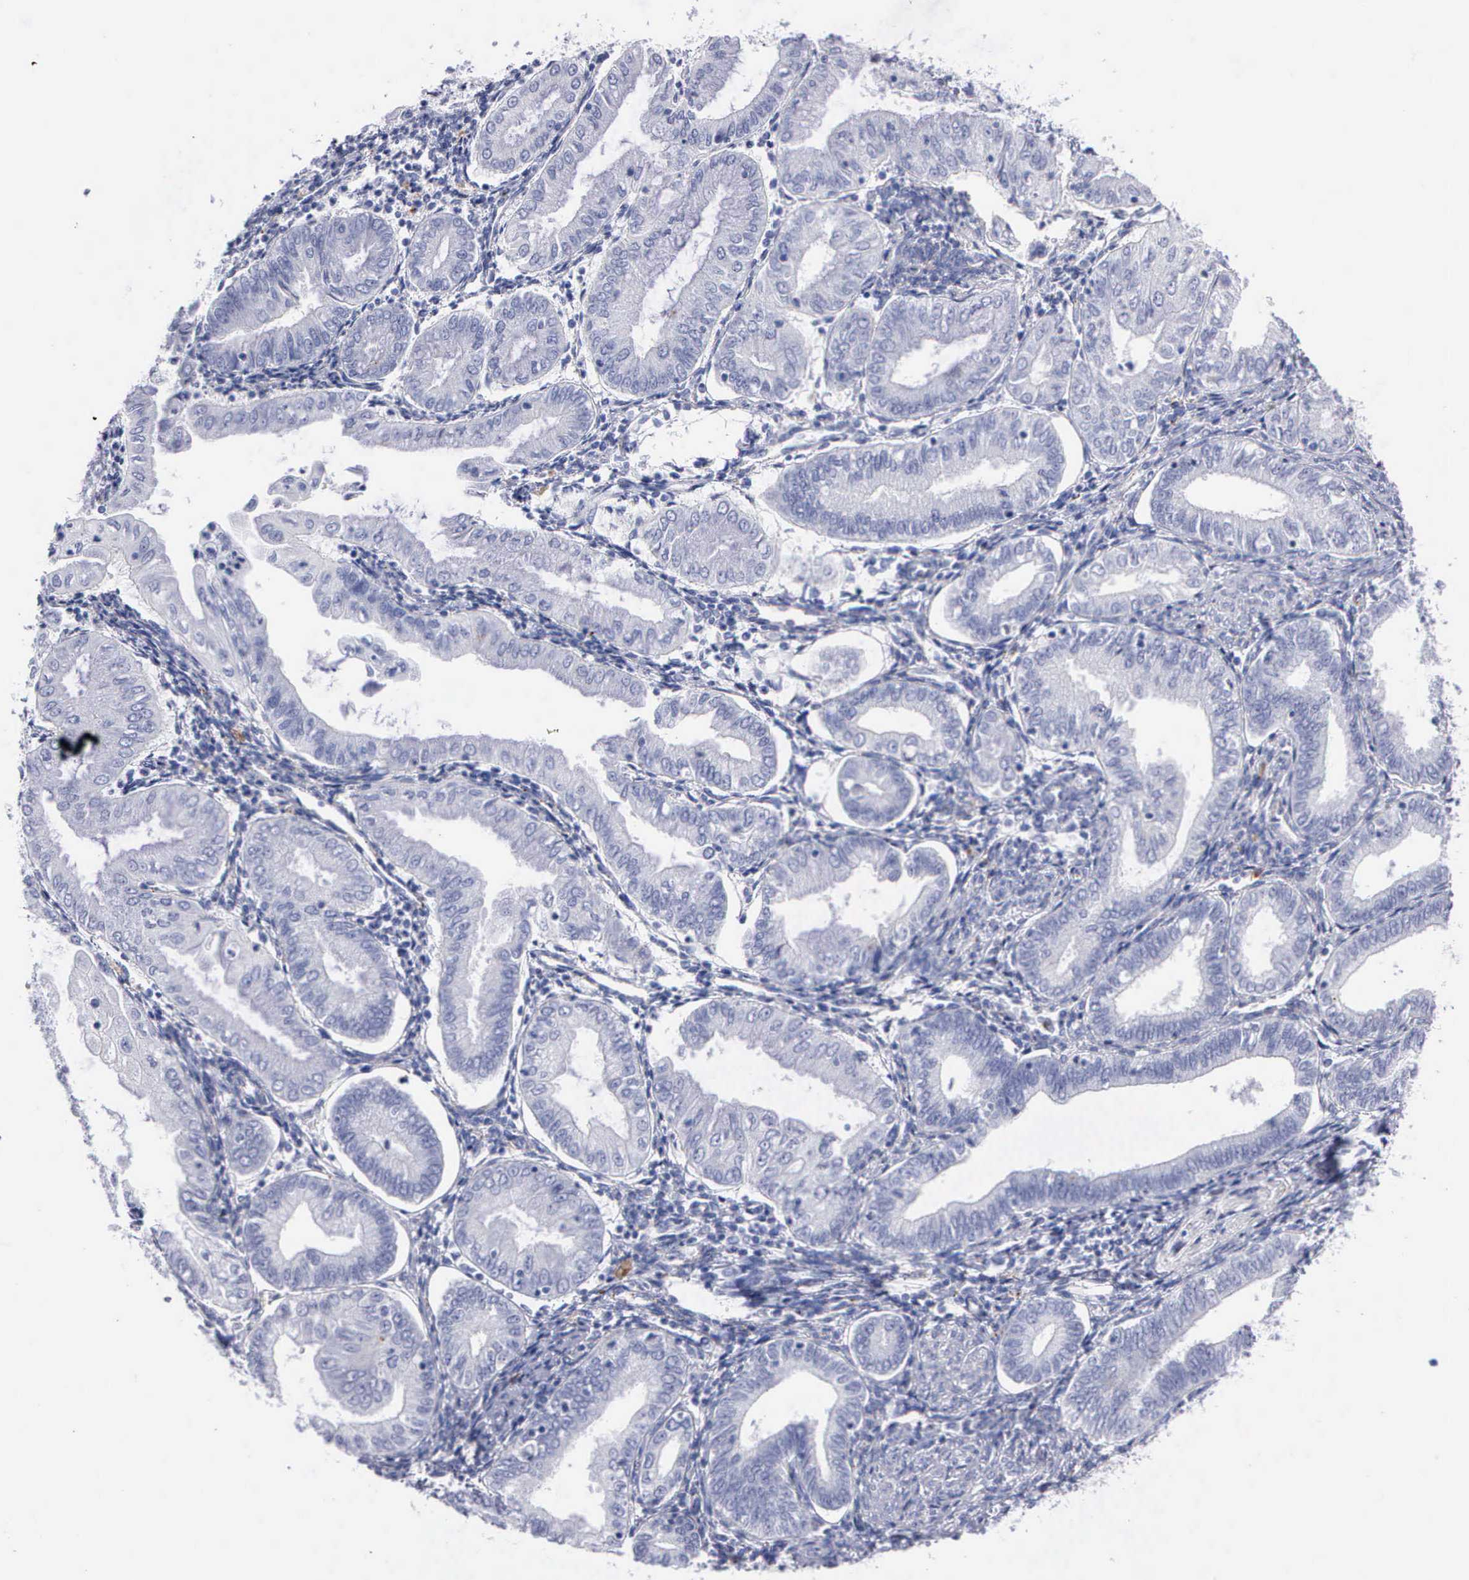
{"staining": {"intensity": "negative", "quantity": "none", "location": "none"}, "tissue": "endometrial cancer", "cell_type": "Tumor cells", "image_type": "cancer", "snomed": [{"axis": "morphology", "description": "Adenocarcinoma, NOS"}, {"axis": "topography", "description": "Endometrium"}], "caption": "Immunohistochemistry photomicrograph of neoplastic tissue: adenocarcinoma (endometrial) stained with DAB (3,3'-diaminobenzidine) reveals no significant protein positivity in tumor cells. (Stains: DAB immunohistochemistry with hematoxylin counter stain, Microscopy: brightfield microscopy at high magnification).", "gene": "CTSL", "patient": {"sex": "female", "age": 55}}